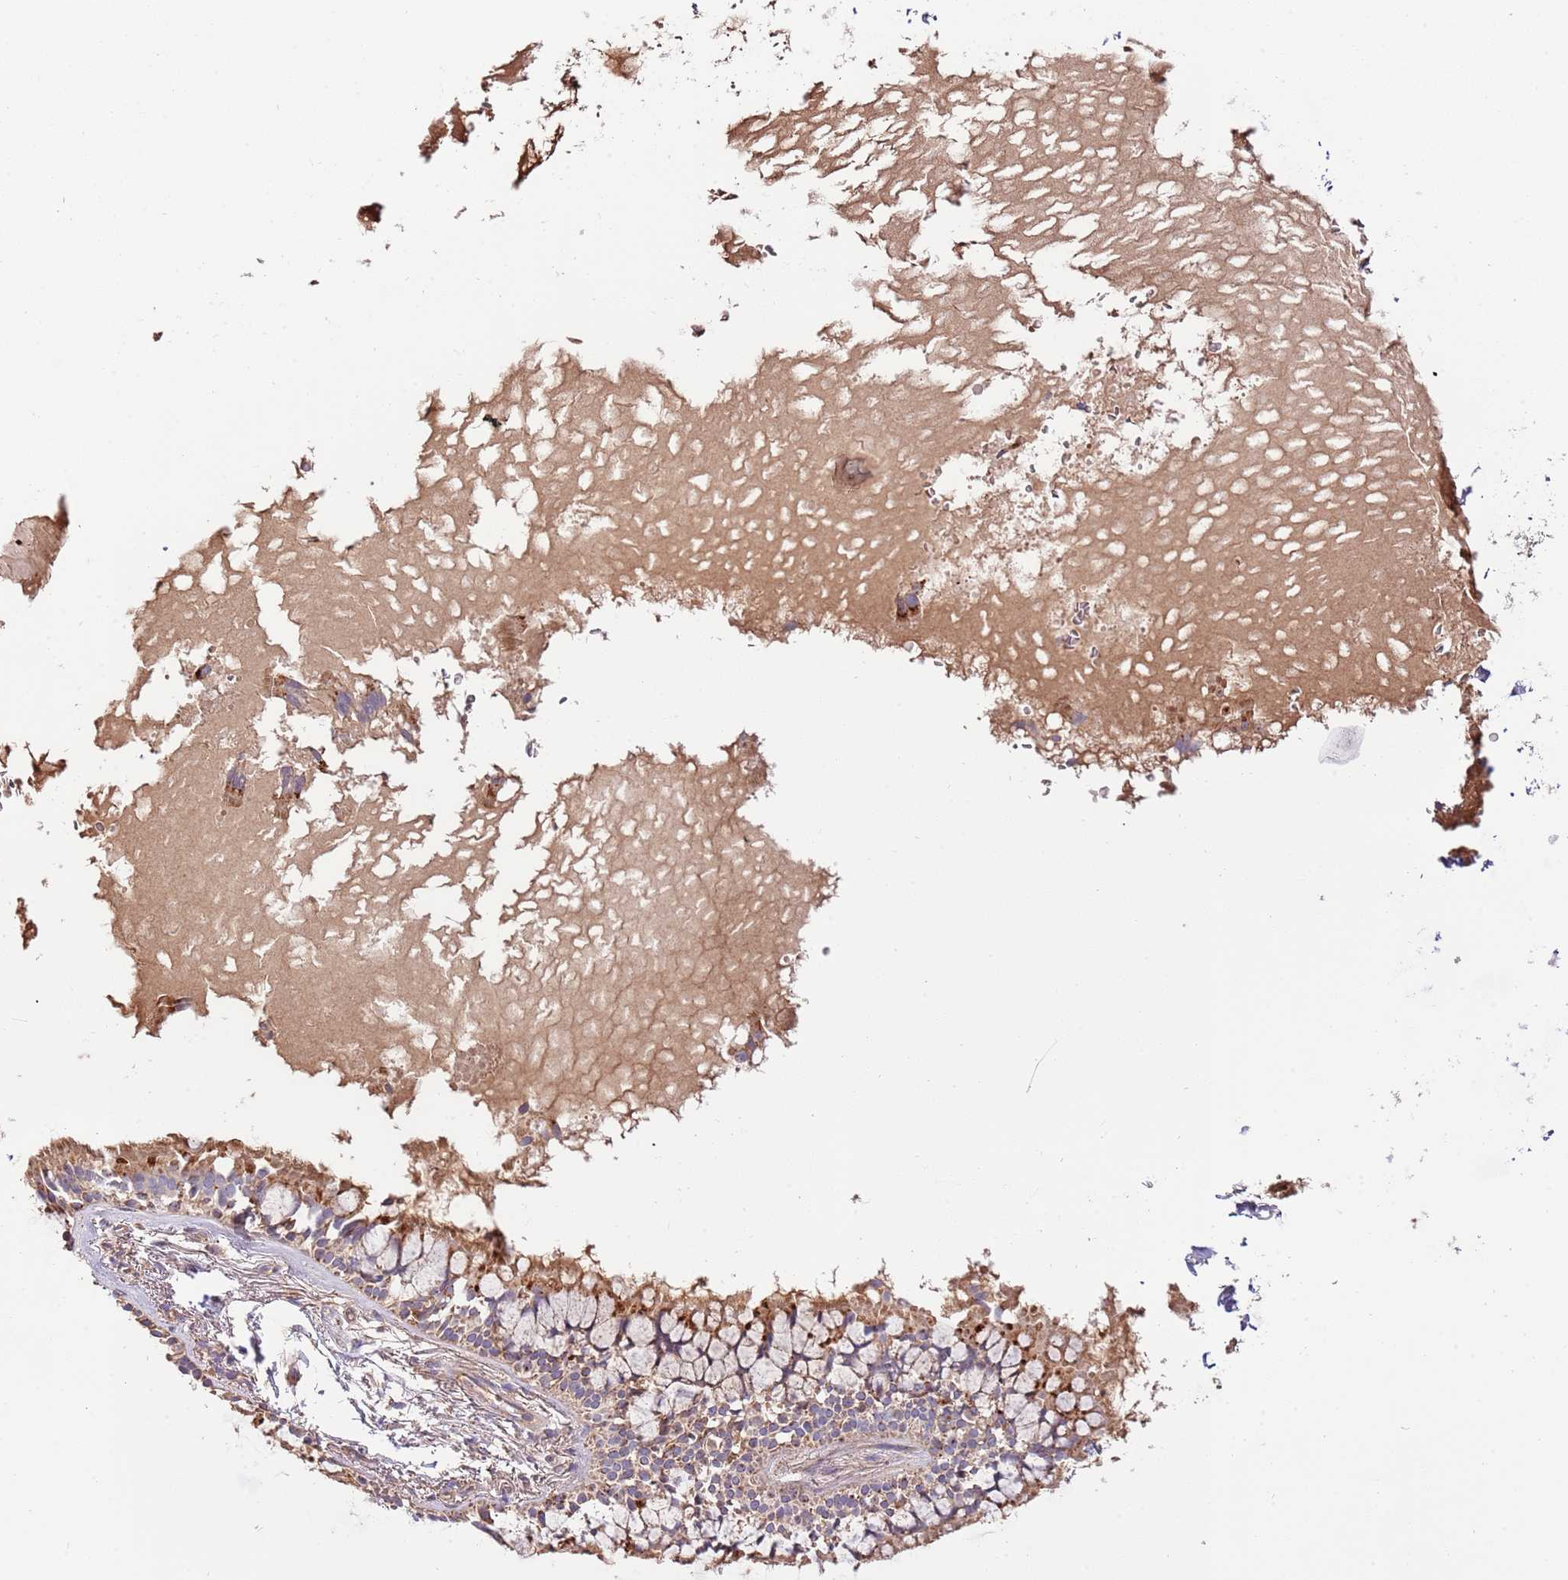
{"staining": {"intensity": "moderate", "quantity": "25%-75%", "location": "cytoplasmic/membranous"}, "tissue": "bronchus", "cell_type": "Respiratory epithelial cells", "image_type": "normal", "snomed": [{"axis": "morphology", "description": "Normal tissue, NOS"}, {"axis": "topography", "description": "Bronchus"}], "caption": "IHC image of normal bronchus: human bronchus stained using immunohistochemistry shows medium levels of moderate protein expression localized specifically in the cytoplasmic/membranous of respiratory epithelial cells, appearing as a cytoplasmic/membranous brown color.", "gene": "DOCK6", "patient": {"sex": "male", "age": 70}}